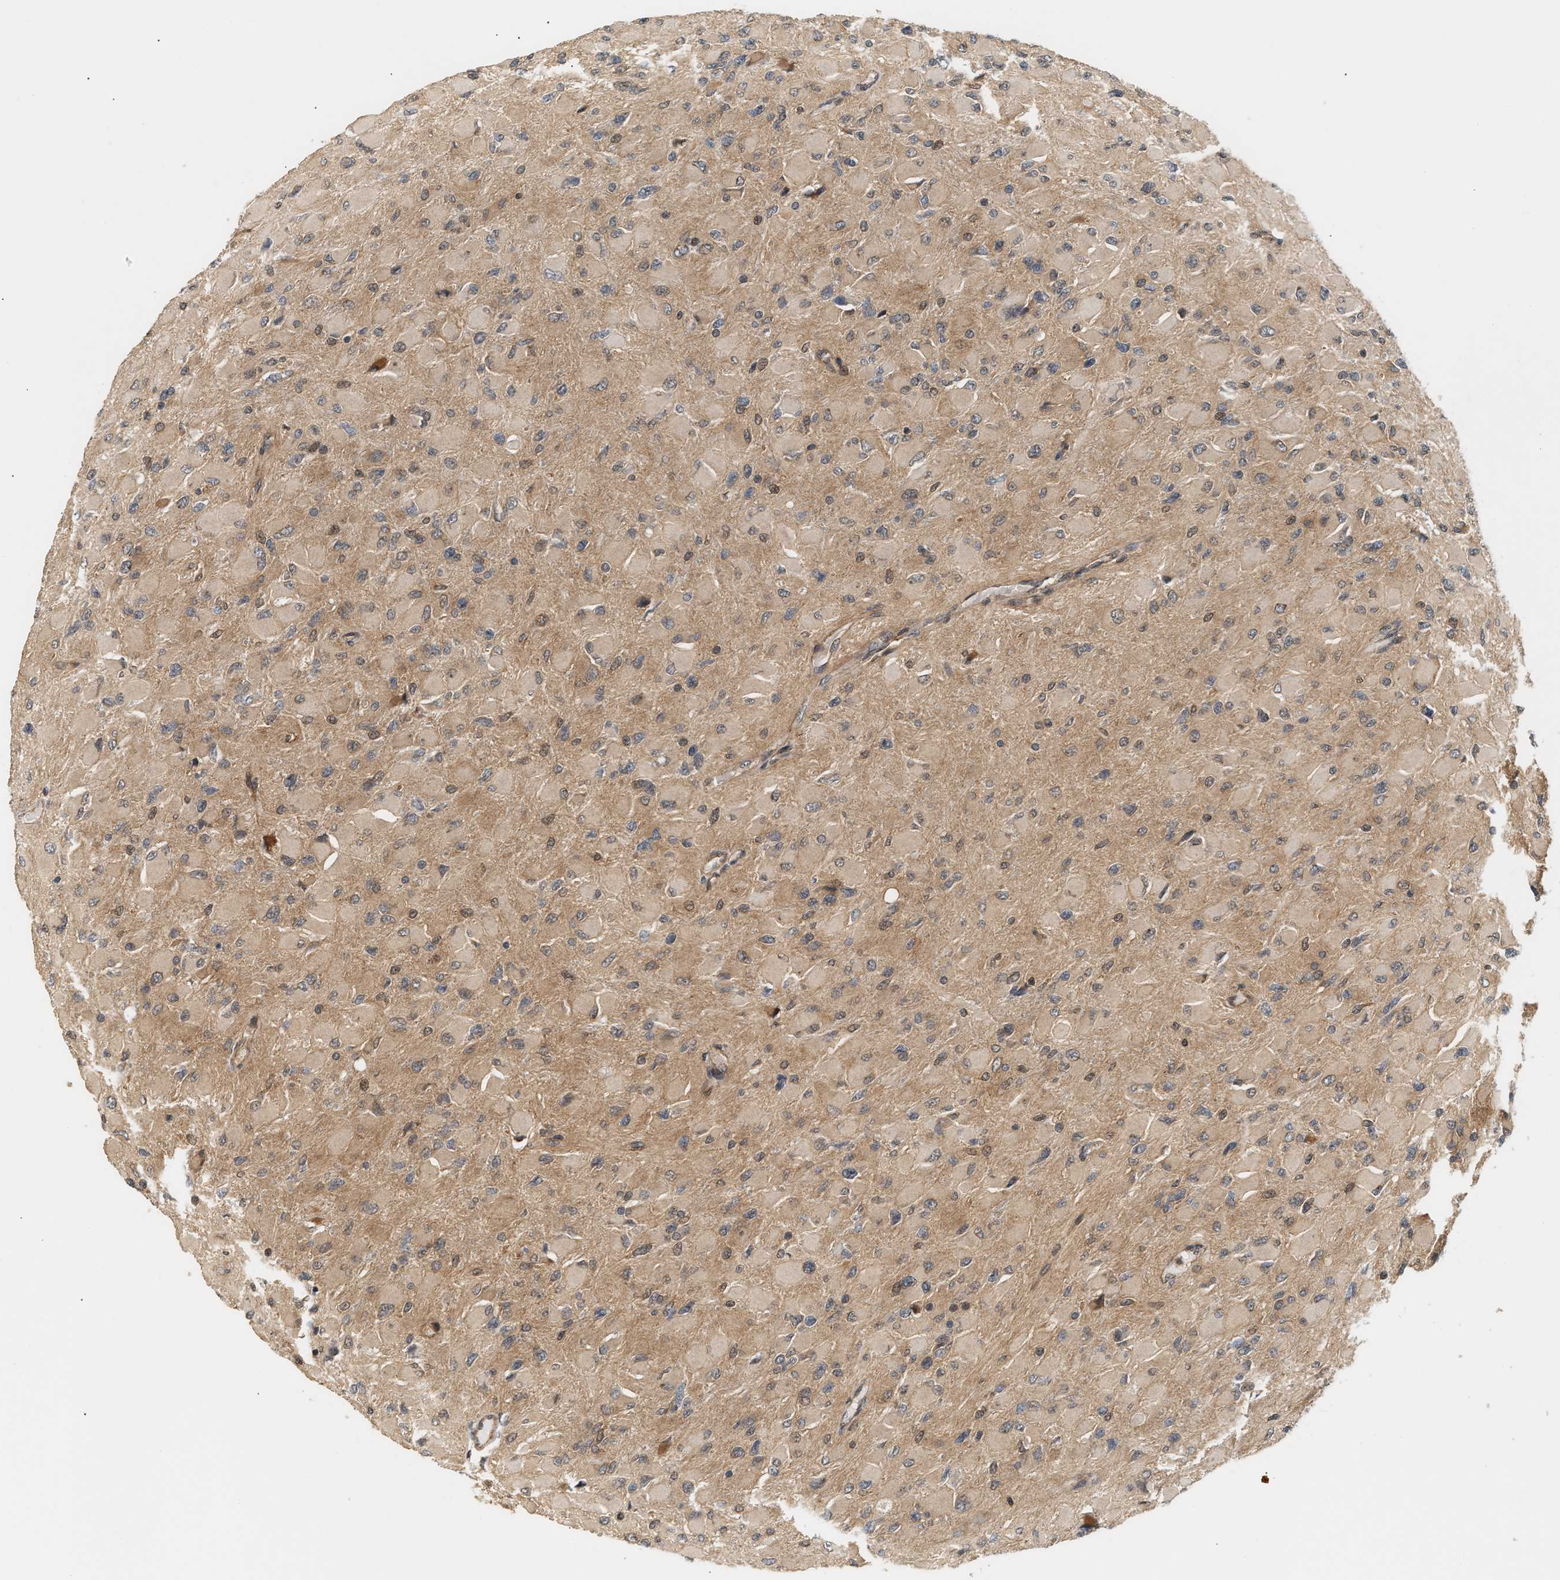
{"staining": {"intensity": "weak", "quantity": "<25%", "location": "cytoplasmic/membranous,nuclear"}, "tissue": "glioma", "cell_type": "Tumor cells", "image_type": "cancer", "snomed": [{"axis": "morphology", "description": "Glioma, malignant, High grade"}, {"axis": "topography", "description": "Cerebral cortex"}], "caption": "A photomicrograph of malignant glioma (high-grade) stained for a protein reveals no brown staining in tumor cells. (Brightfield microscopy of DAB immunohistochemistry at high magnification).", "gene": "ABHD5", "patient": {"sex": "female", "age": 36}}